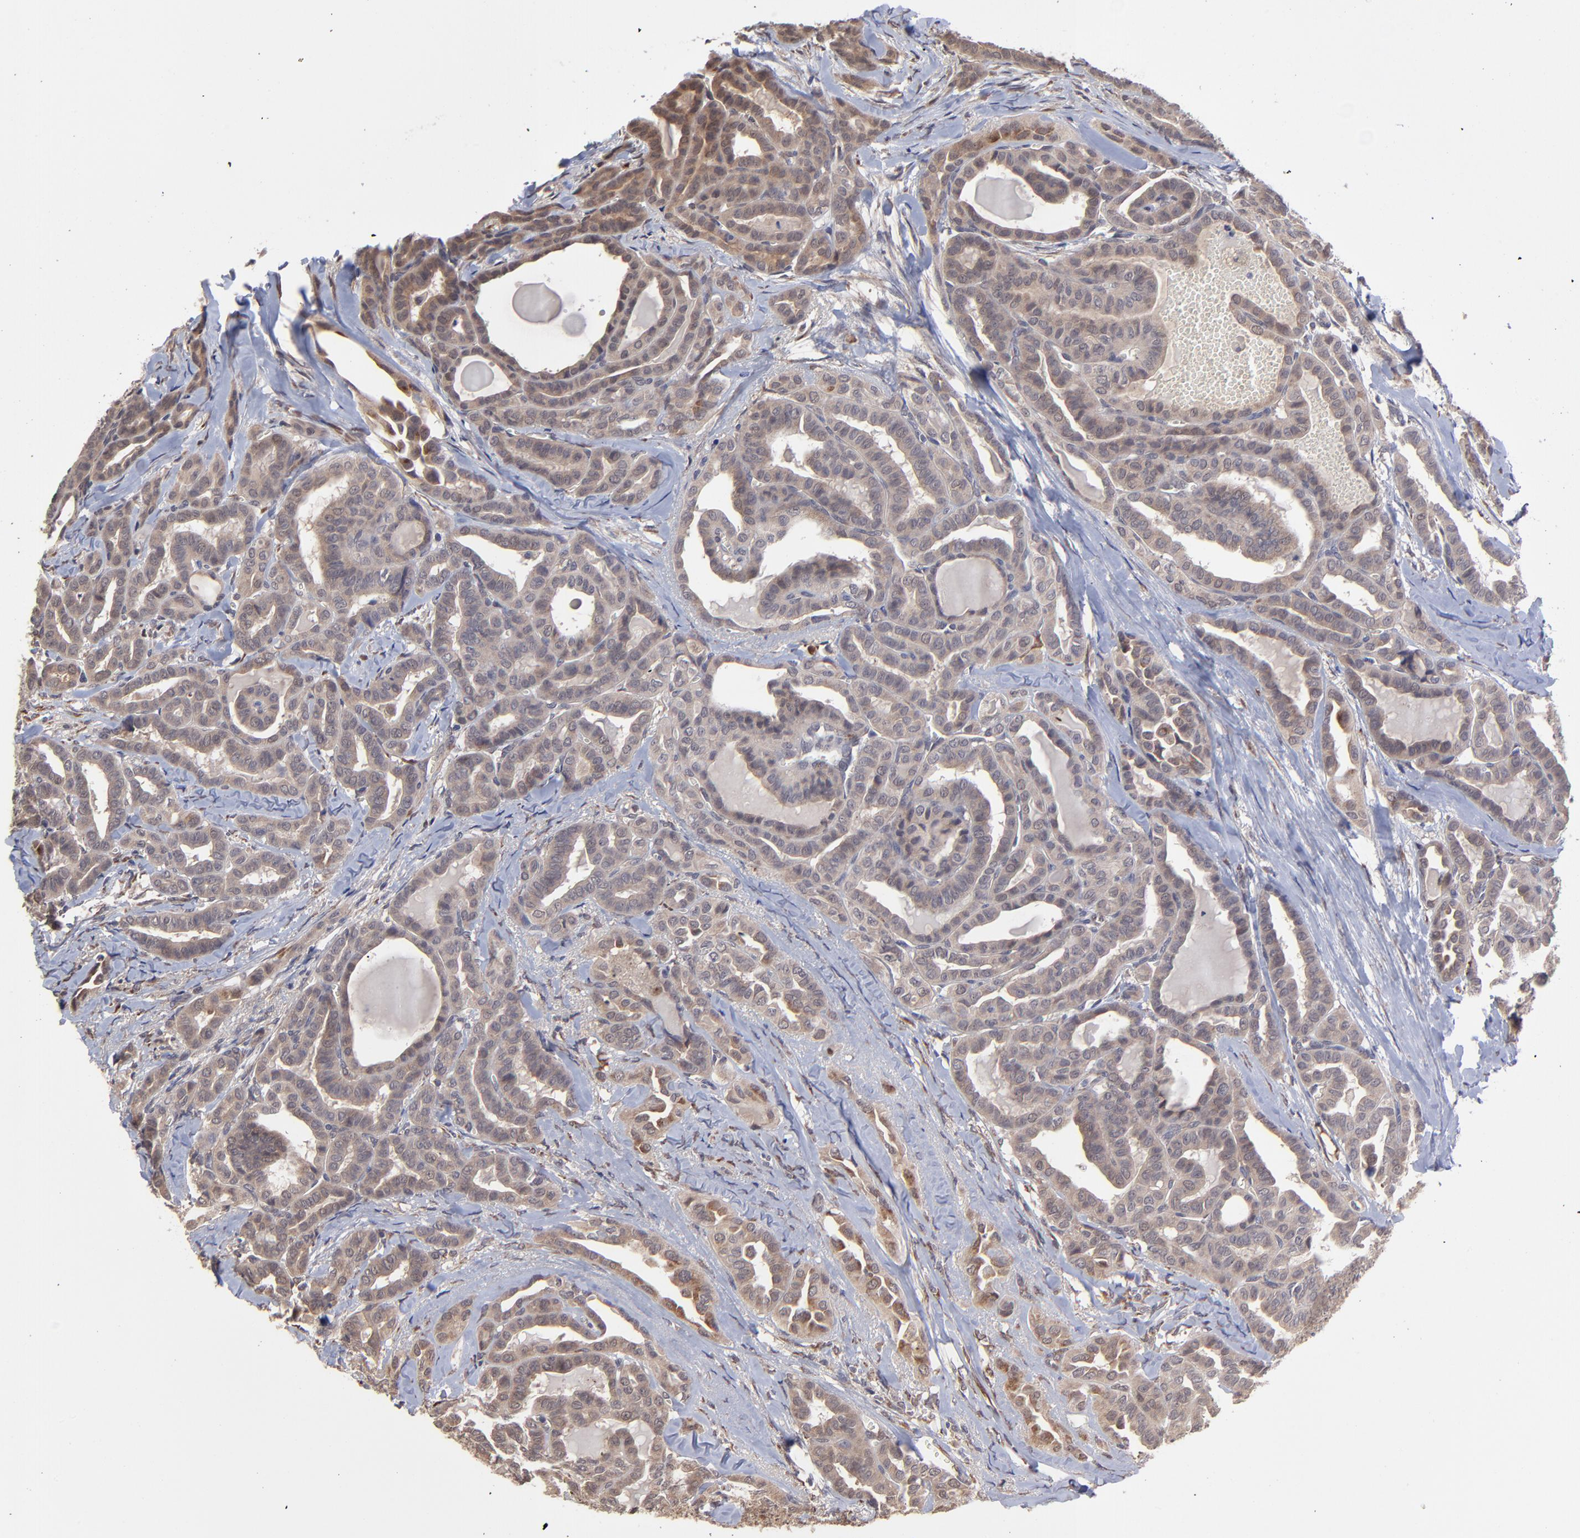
{"staining": {"intensity": "weak", "quantity": ">75%", "location": "cytoplasmic/membranous"}, "tissue": "thyroid cancer", "cell_type": "Tumor cells", "image_type": "cancer", "snomed": [{"axis": "morphology", "description": "Carcinoma, NOS"}, {"axis": "topography", "description": "Thyroid gland"}], "caption": "IHC staining of thyroid cancer, which displays low levels of weak cytoplasmic/membranous staining in about >75% of tumor cells indicating weak cytoplasmic/membranous protein positivity. The staining was performed using DAB (3,3'-diaminobenzidine) (brown) for protein detection and nuclei were counterstained in hematoxylin (blue).", "gene": "CHL1", "patient": {"sex": "female", "age": 91}}